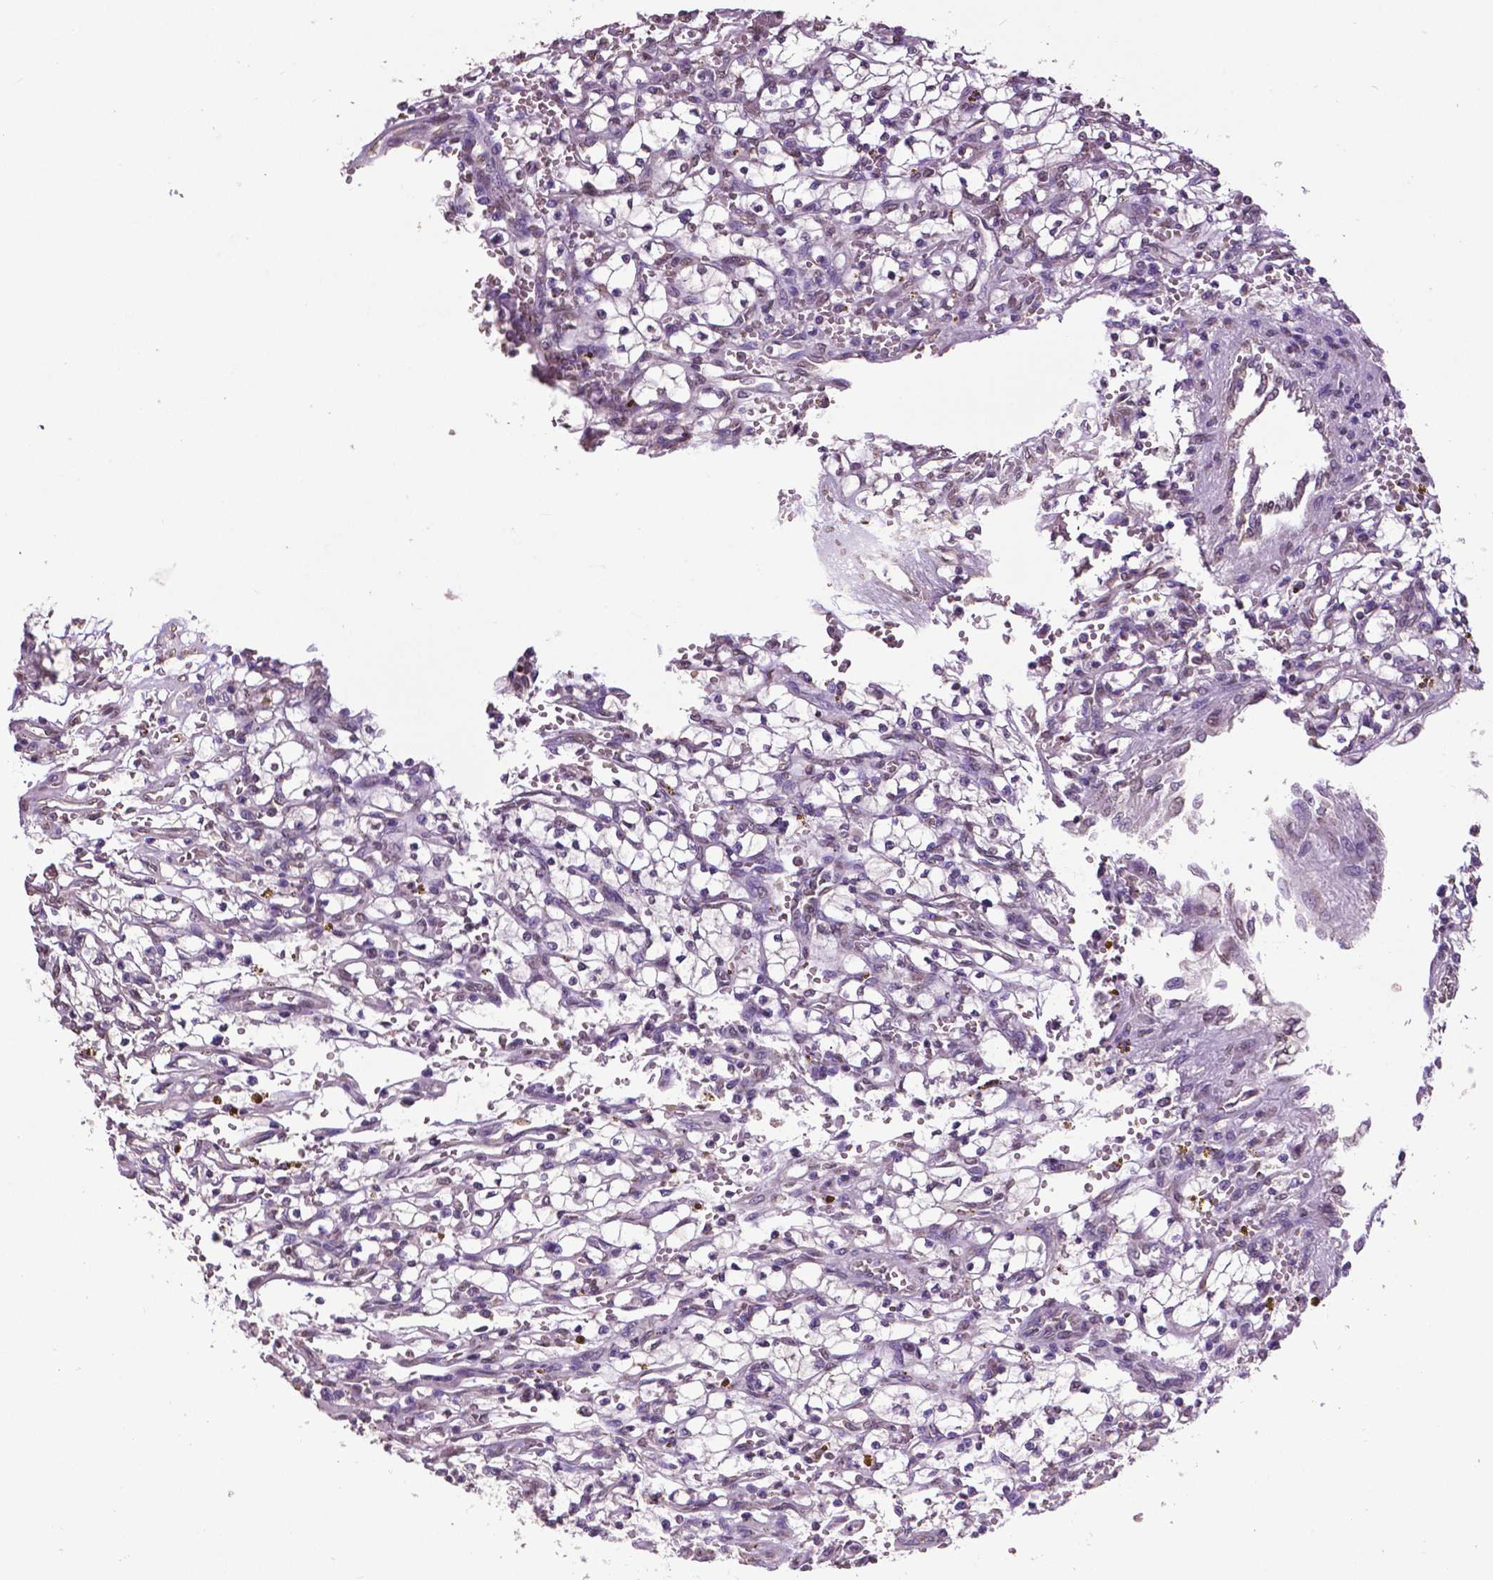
{"staining": {"intensity": "negative", "quantity": "none", "location": "none"}, "tissue": "renal cancer", "cell_type": "Tumor cells", "image_type": "cancer", "snomed": [{"axis": "morphology", "description": "Adenocarcinoma, NOS"}, {"axis": "topography", "description": "Kidney"}], "caption": "Tumor cells show no significant protein expression in renal cancer.", "gene": "RUNX3", "patient": {"sex": "female", "age": 64}}